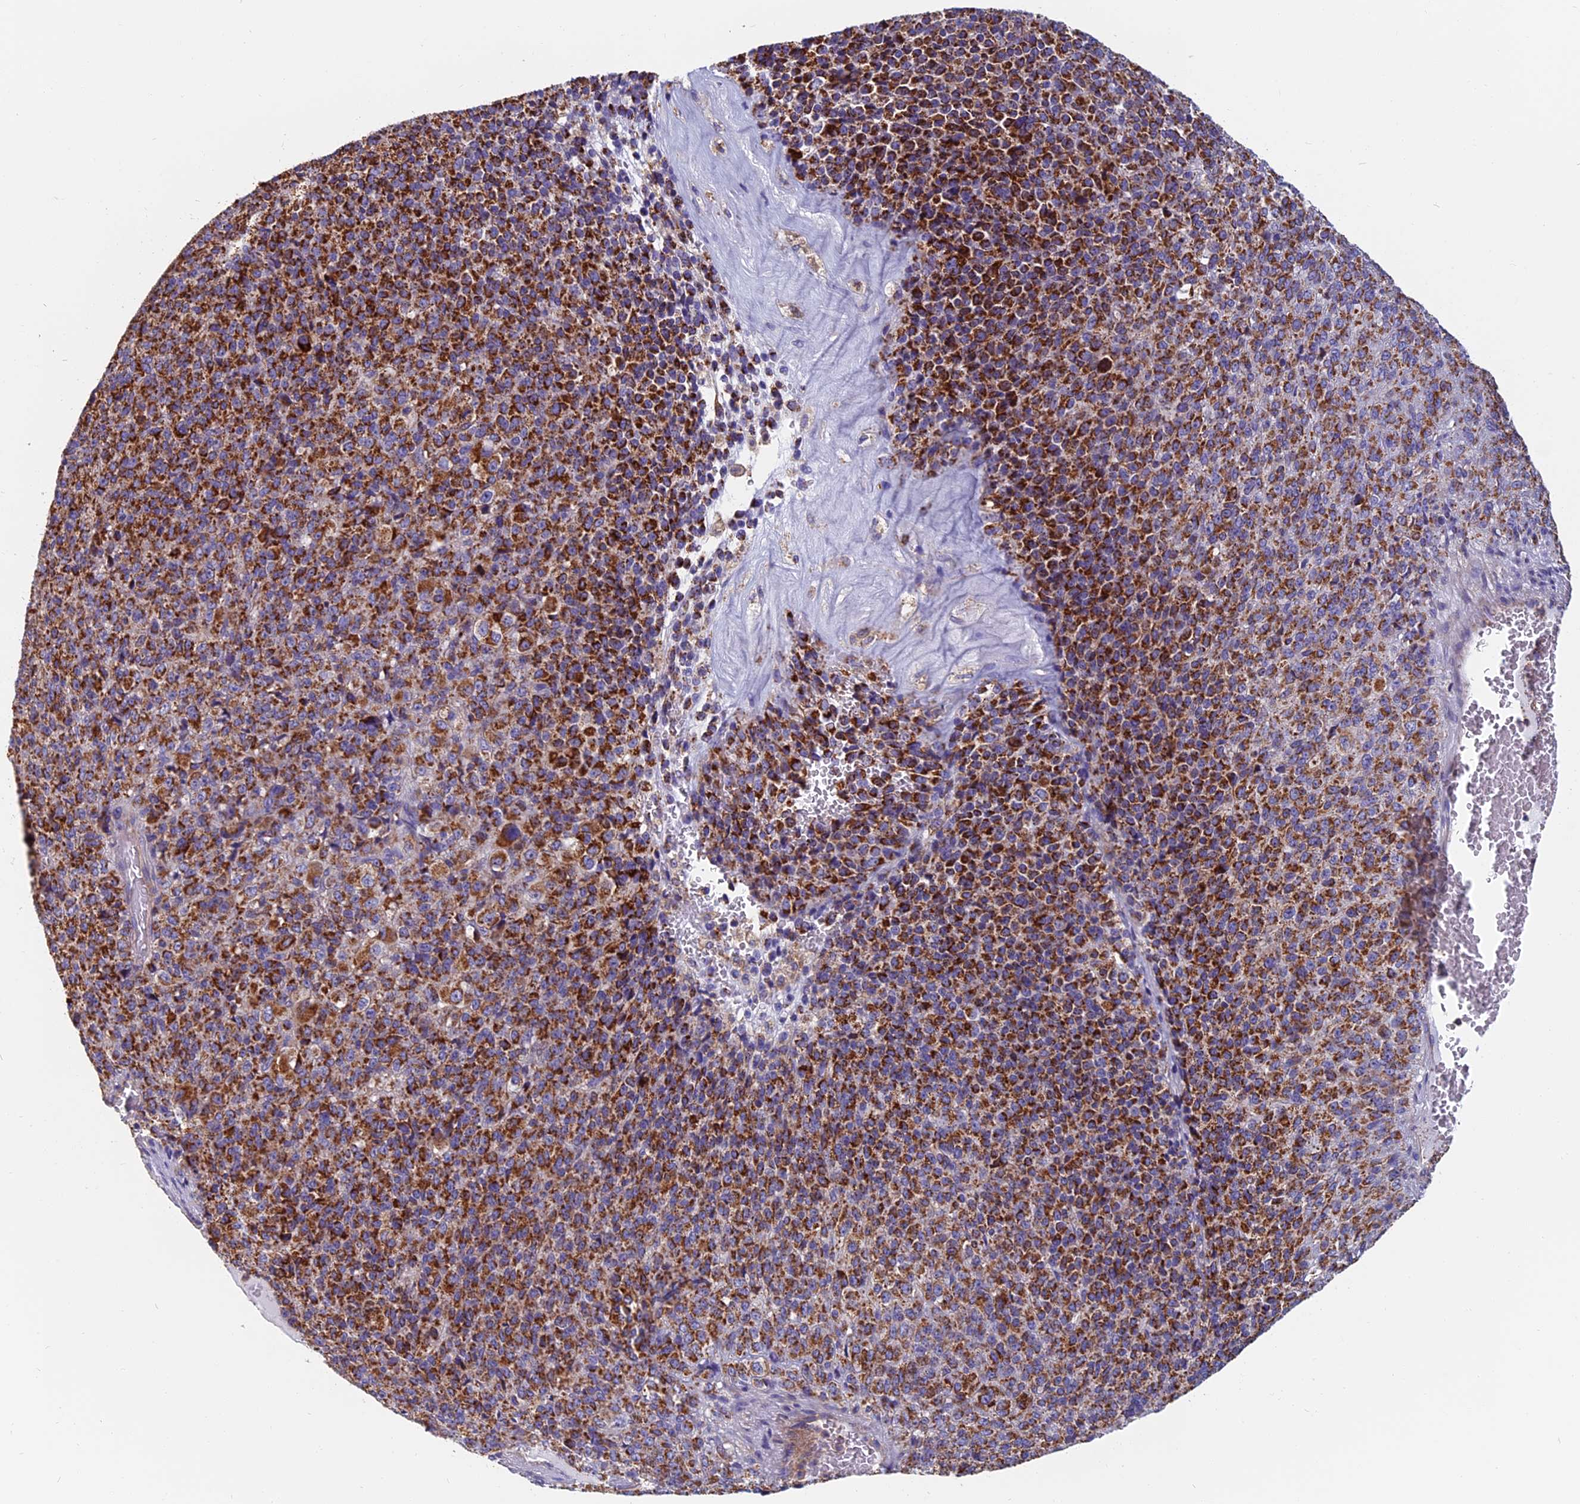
{"staining": {"intensity": "strong", "quantity": ">75%", "location": "cytoplasmic/membranous"}, "tissue": "melanoma", "cell_type": "Tumor cells", "image_type": "cancer", "snomed": [{"axis": "morphology", "description": "Malignant melanoma, Metastatic site"}, {"axis": "topography", "description": "Brain"}], "caption": "Immunohistochemistry (DAB) staining of melanoma demonstrates strong cytoplasmic/membranous protein staining in about >75% of tumor cells.", "gene": "HSD17B8", "patient": {"sex": "female", "age": 56}}